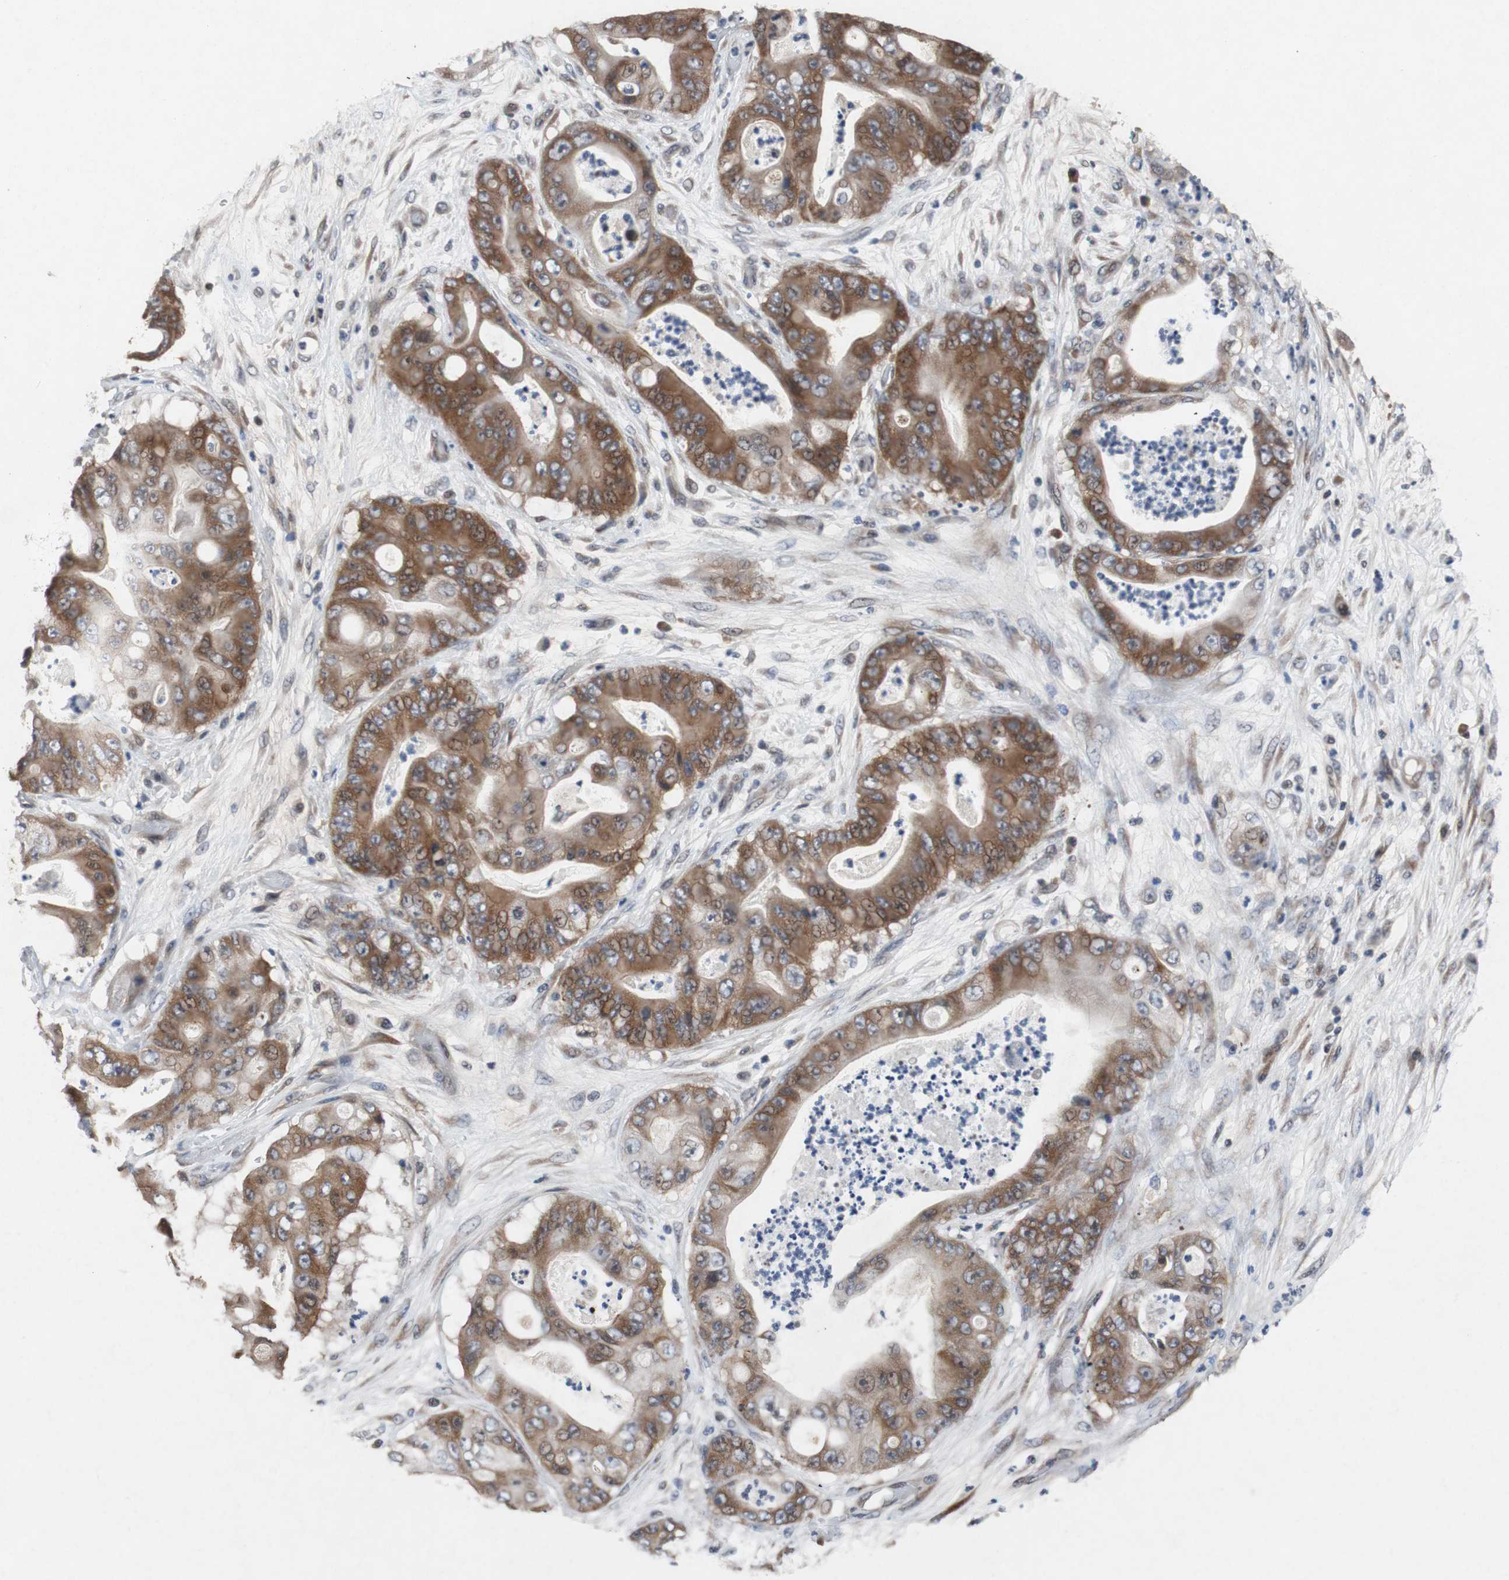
{"staining": {"intensity": "strong", "quantity": "25%-75%", "location": "cytoplasmic/membranous"}, "tissue": "stomach cancer", "cell_type": "Tumor cells", "image_type": "cancer", "snomed": [{"axis": "morphology", "description": "Adenocarcinoma, NOS"}, {"axis": "topography", "description": "Stomach"}], "caption": "Stomach adenocarcinoma stained with a brown dye exhibits strong cytoplasmic/membranous positive expression in about 25%-75% of tumor cells.", "gene": "TP63", "patient": {"sex": "female", "age": 73}}